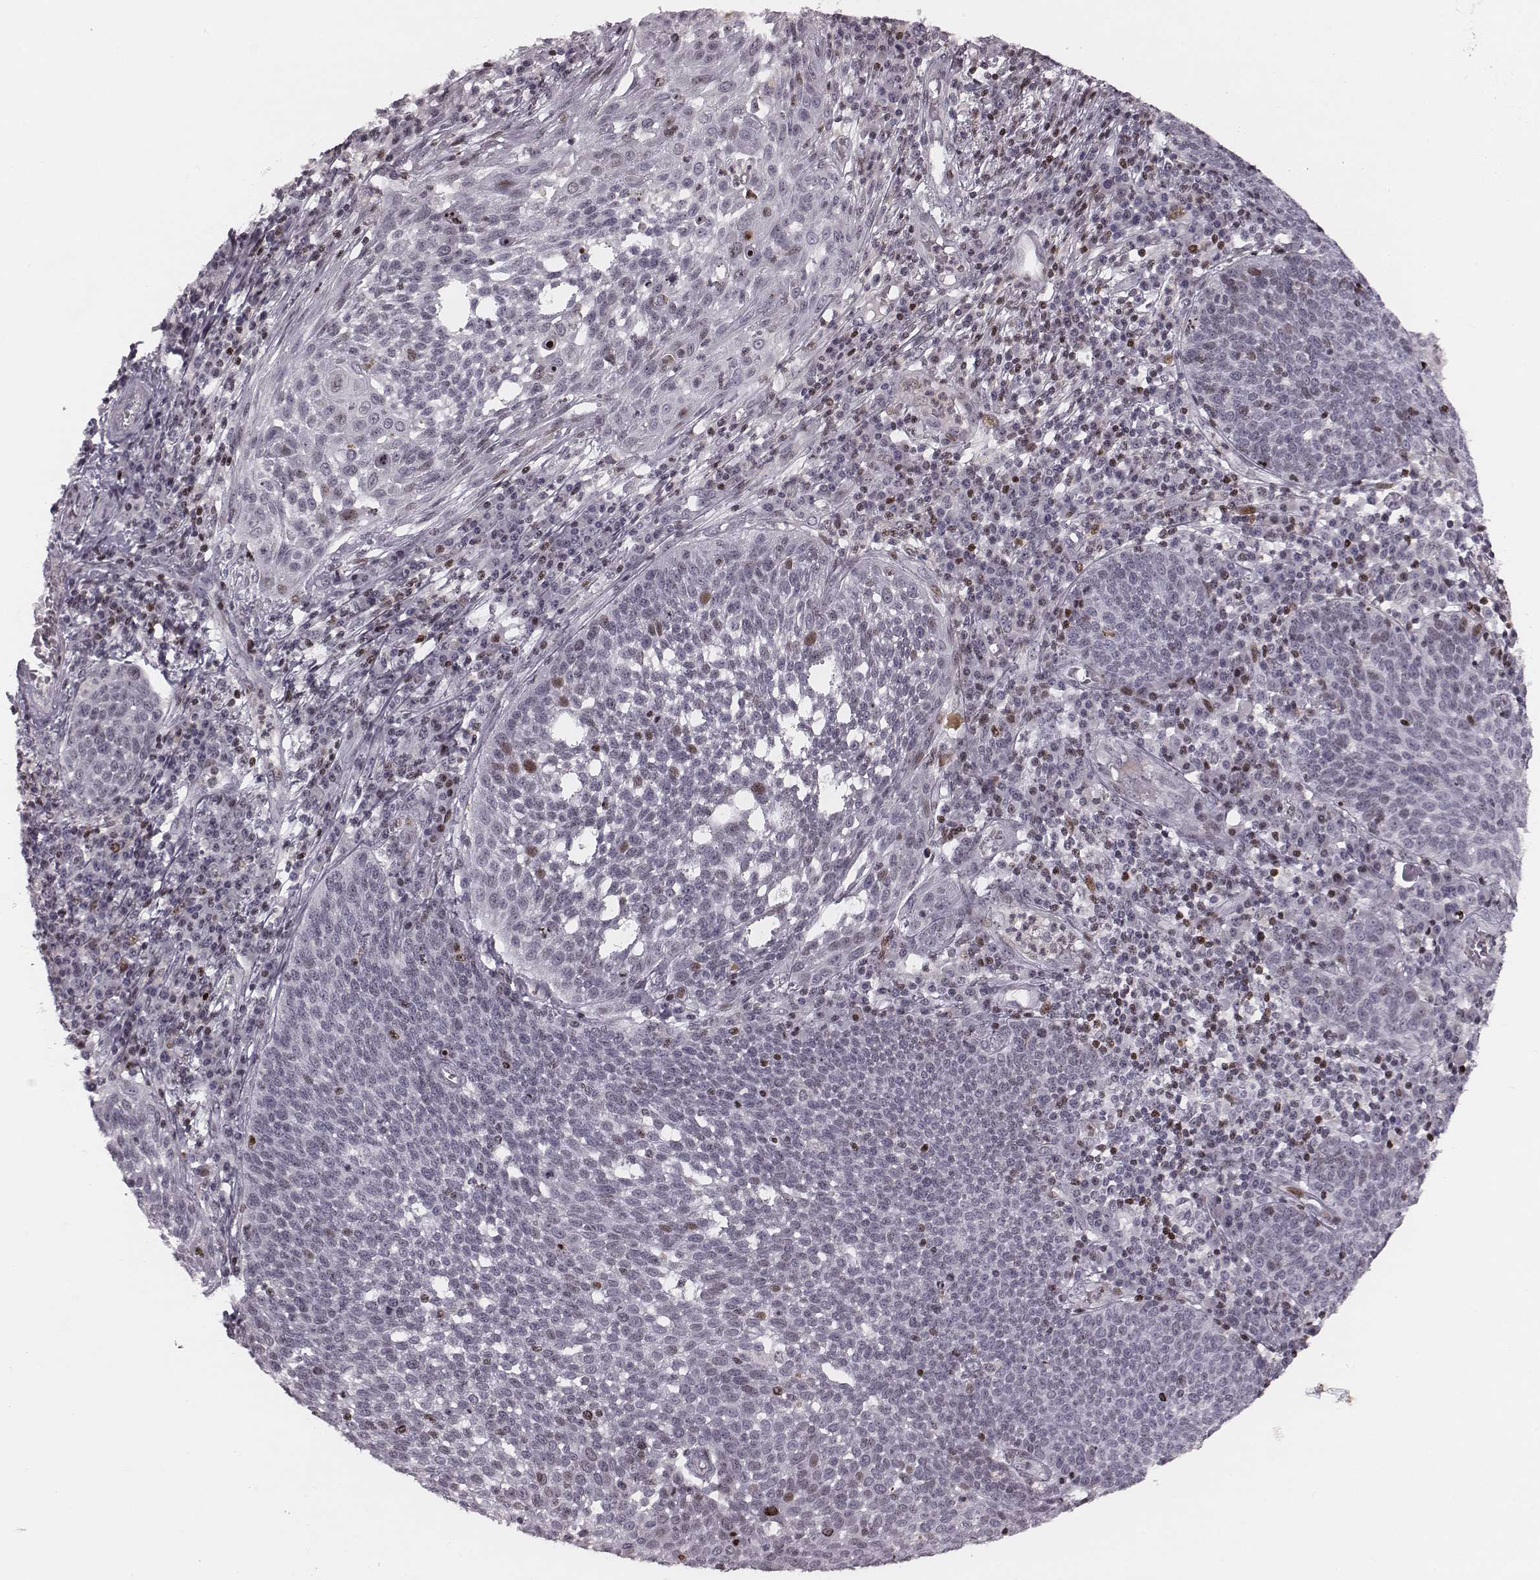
{"staining": {"intensity": "negative", "quantity": "none", "location": "none"}, "tissue": "cervical cancer", "cell_type": "Tumor cells", "image_type": "cancer", "snomed": [{"axis": "morphology", "description": "Squamous cell carcinoma, NOS"}, {"axis": "topography", "description": "Cervix"}], "caption": "A high-resolution micrograph shows immunohistochemistry staining of cervical squamous cell carcinoma, which shows no significant positivity in tumor cells. (Stains: DAB (3,3'-diaminobenzidine) immunohistochemistry (IHC) with hematoxylin counter stain, Microscopy: brightfield microscopy at high magnification).", "gene": "NDC1", "patient": {"sex": "female", "age": 34}}